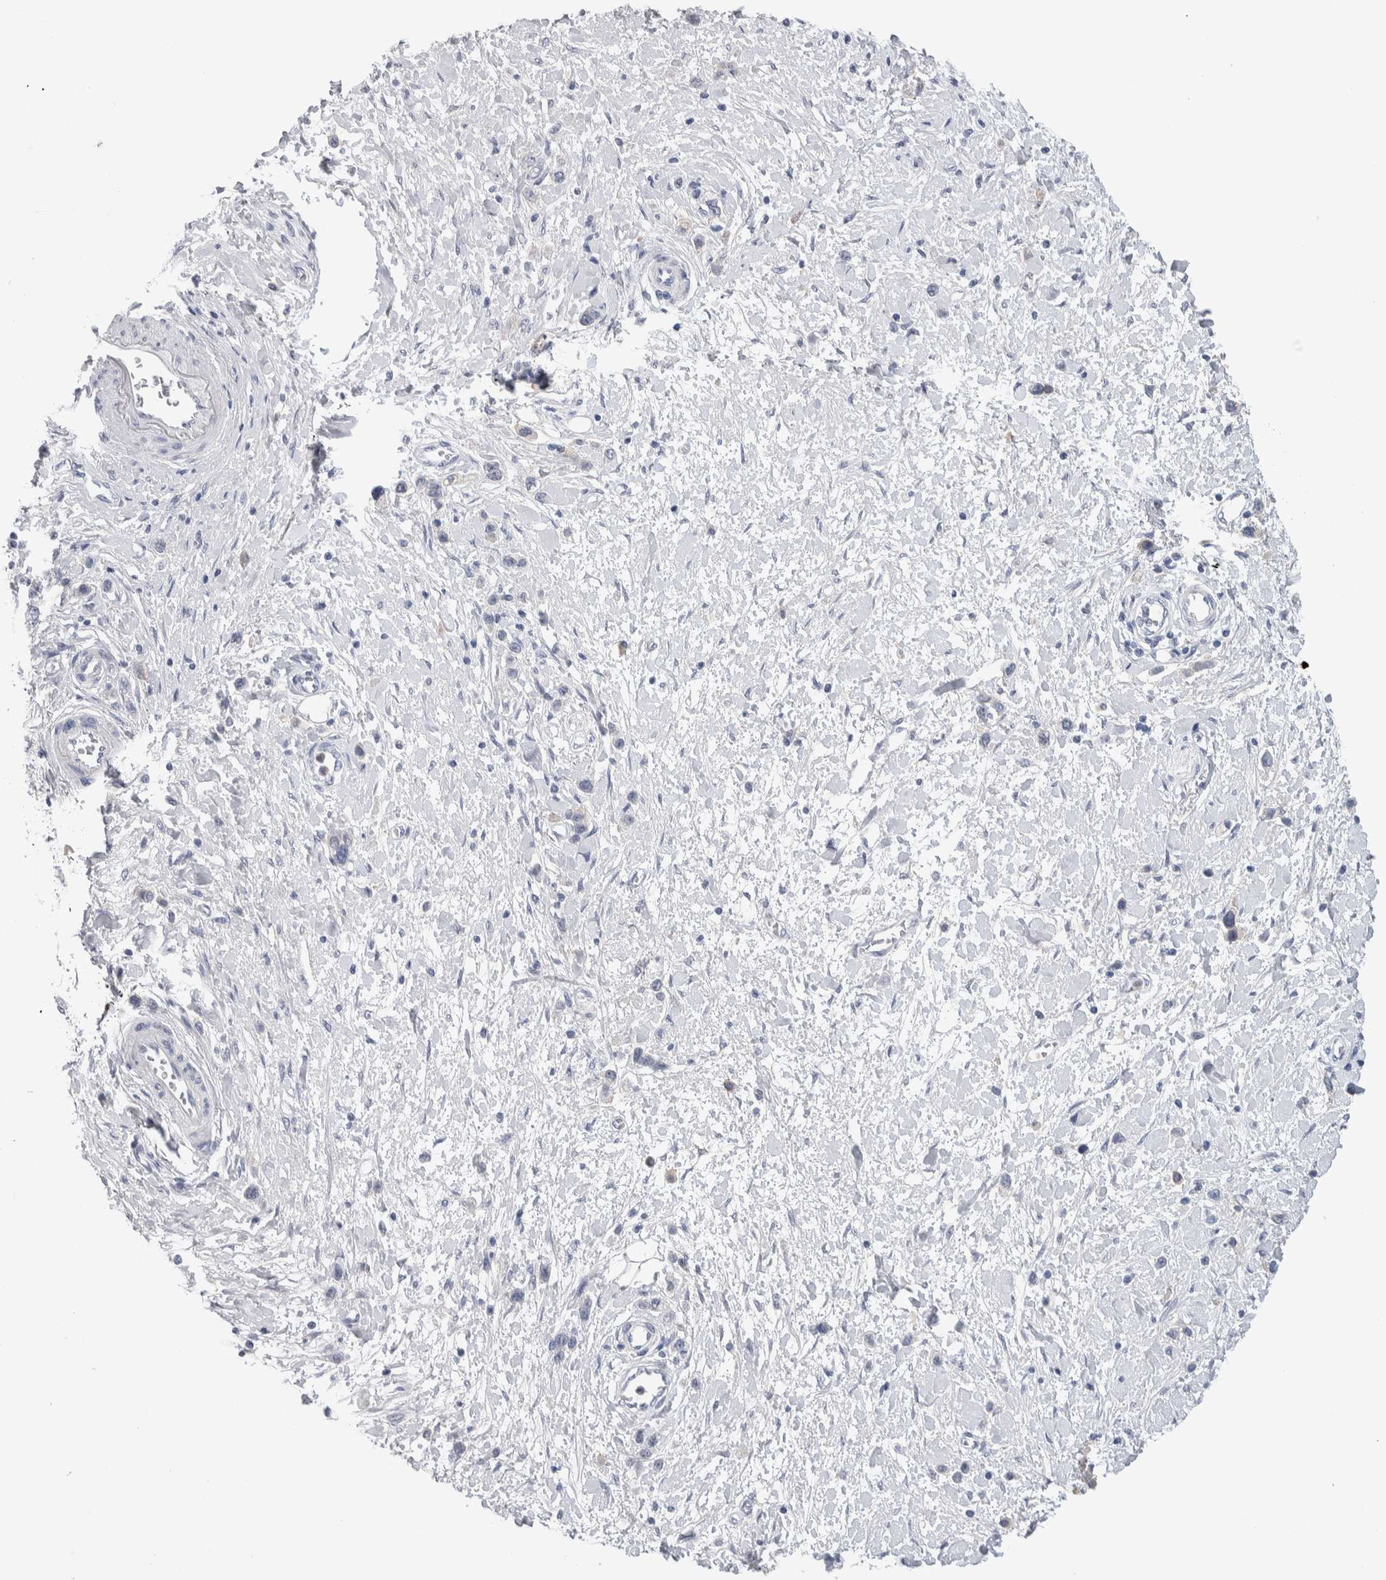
{"staining": {"intensity": "negative", "quantity": "none", "location": "none"}, "tissue": "stomach cancer", "cell_type": "Tumor cells", "image_type": "cancer", "snomed": [{"axis": "morphology", "description": "Adenocarcinoma, NOS"}, {"axis": "topography", "description": "Stomach"}], "caption": "An immunohistochemistry (IHC) image of stomach cancer (adenocarcinoma) is shown. There is no staining in tumor cells of stomach cancer (adenocarcinoma).", "gene": "LURAP1L", "patient": {"sex": "female", "age": 65}}